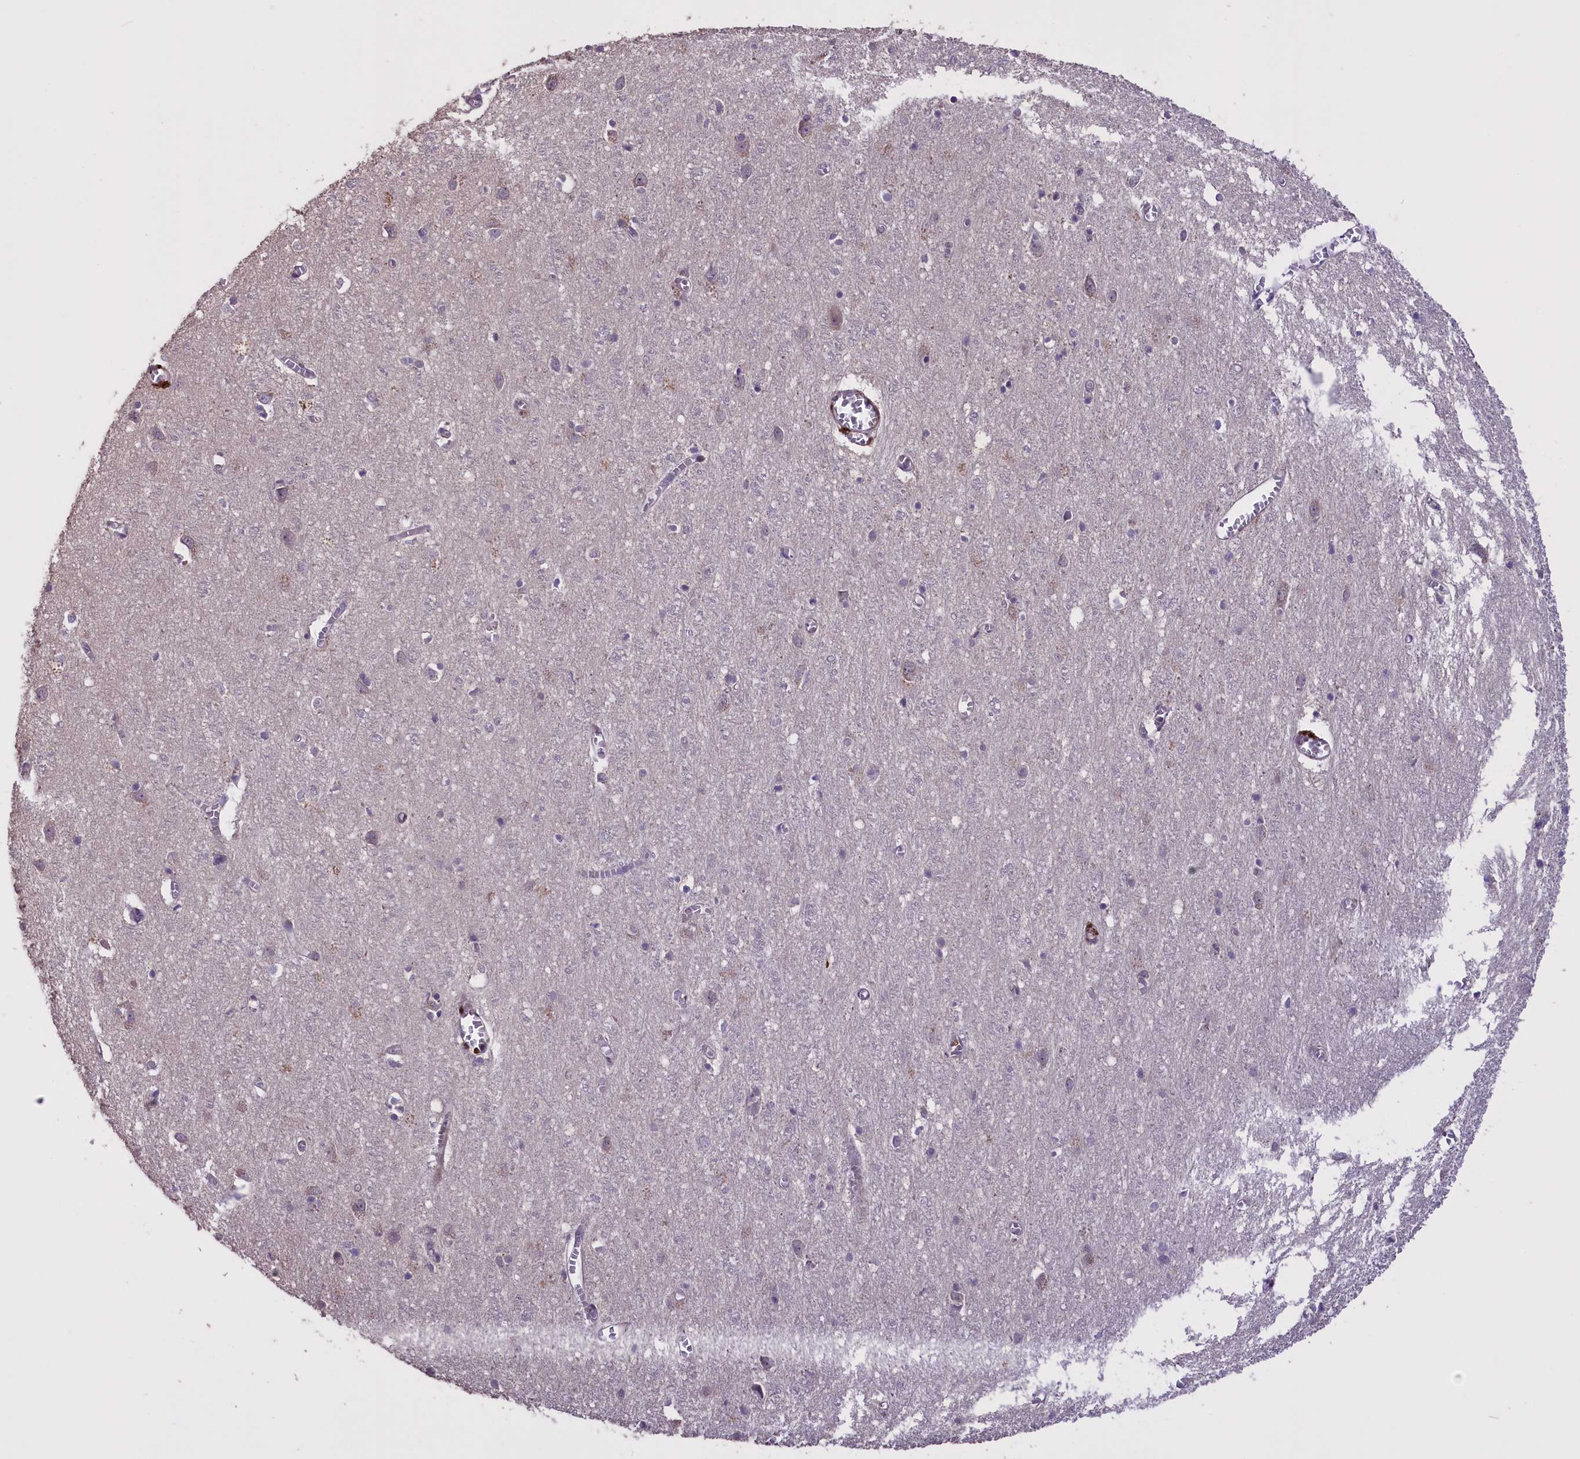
{"staining": {"intensity": "moderate", "quantity": "25%-75%", "location": "cytoplasmic/membranous,nuclear"}, "tissue": "cerebral cortex", "cell_type": "Endothelial cells", "image_type": "normal", "snomed": [{"axis": "morphology", "description": "Normal tissue, NOS"}, {"axis": "topography", "description": "Cerebral cortex"}], "caption": "Moderate cytoplasmic/membranous,nuclear positivity for a protein is present in about 25%-75% of endothelial cells of unremarkable cerebral cortex using IHC.", "gene": "ENHO", "patient": {"sex": "female", "age": 64}}